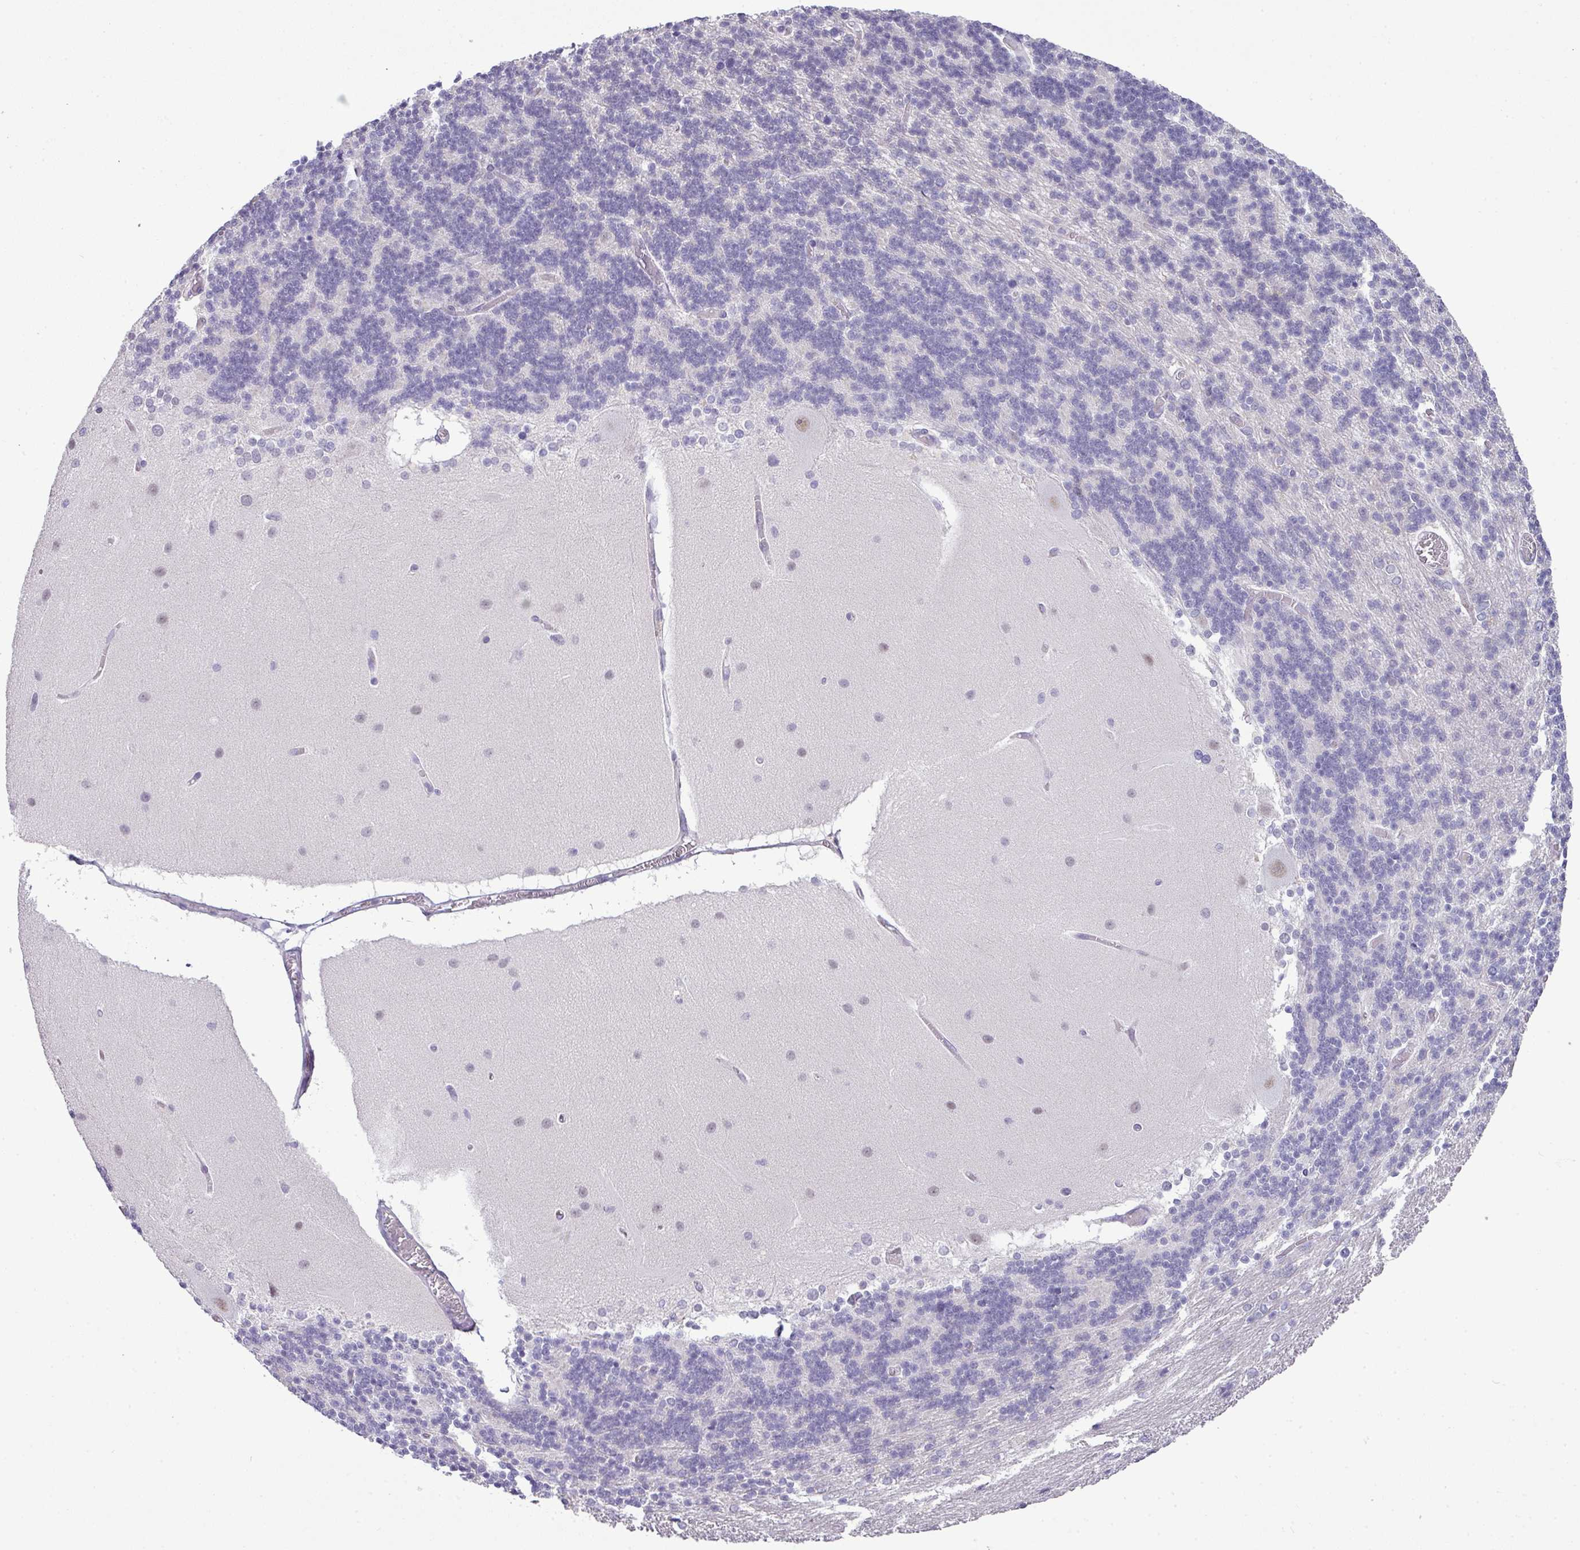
{"staining": {"intensity": "negative", "quantity": "none", "location": "none"}, "tissue": "cerebellum", "cell_type": "Cells in granular layer", "image_type": "normal", "snomed": [{"axis": "morphology", "description": "Normal tissue, NOS"}, {"axis": "topography", "description": "Cerebellum"}], "caption": "An image of cerebellum stained for a protein displays no brown staining in cells in granular layer. (Immunohistochemistry, brightfield microscopy, high magnification).", "gene": "GCG", "patient": {"sex": "female", "age": 54}}